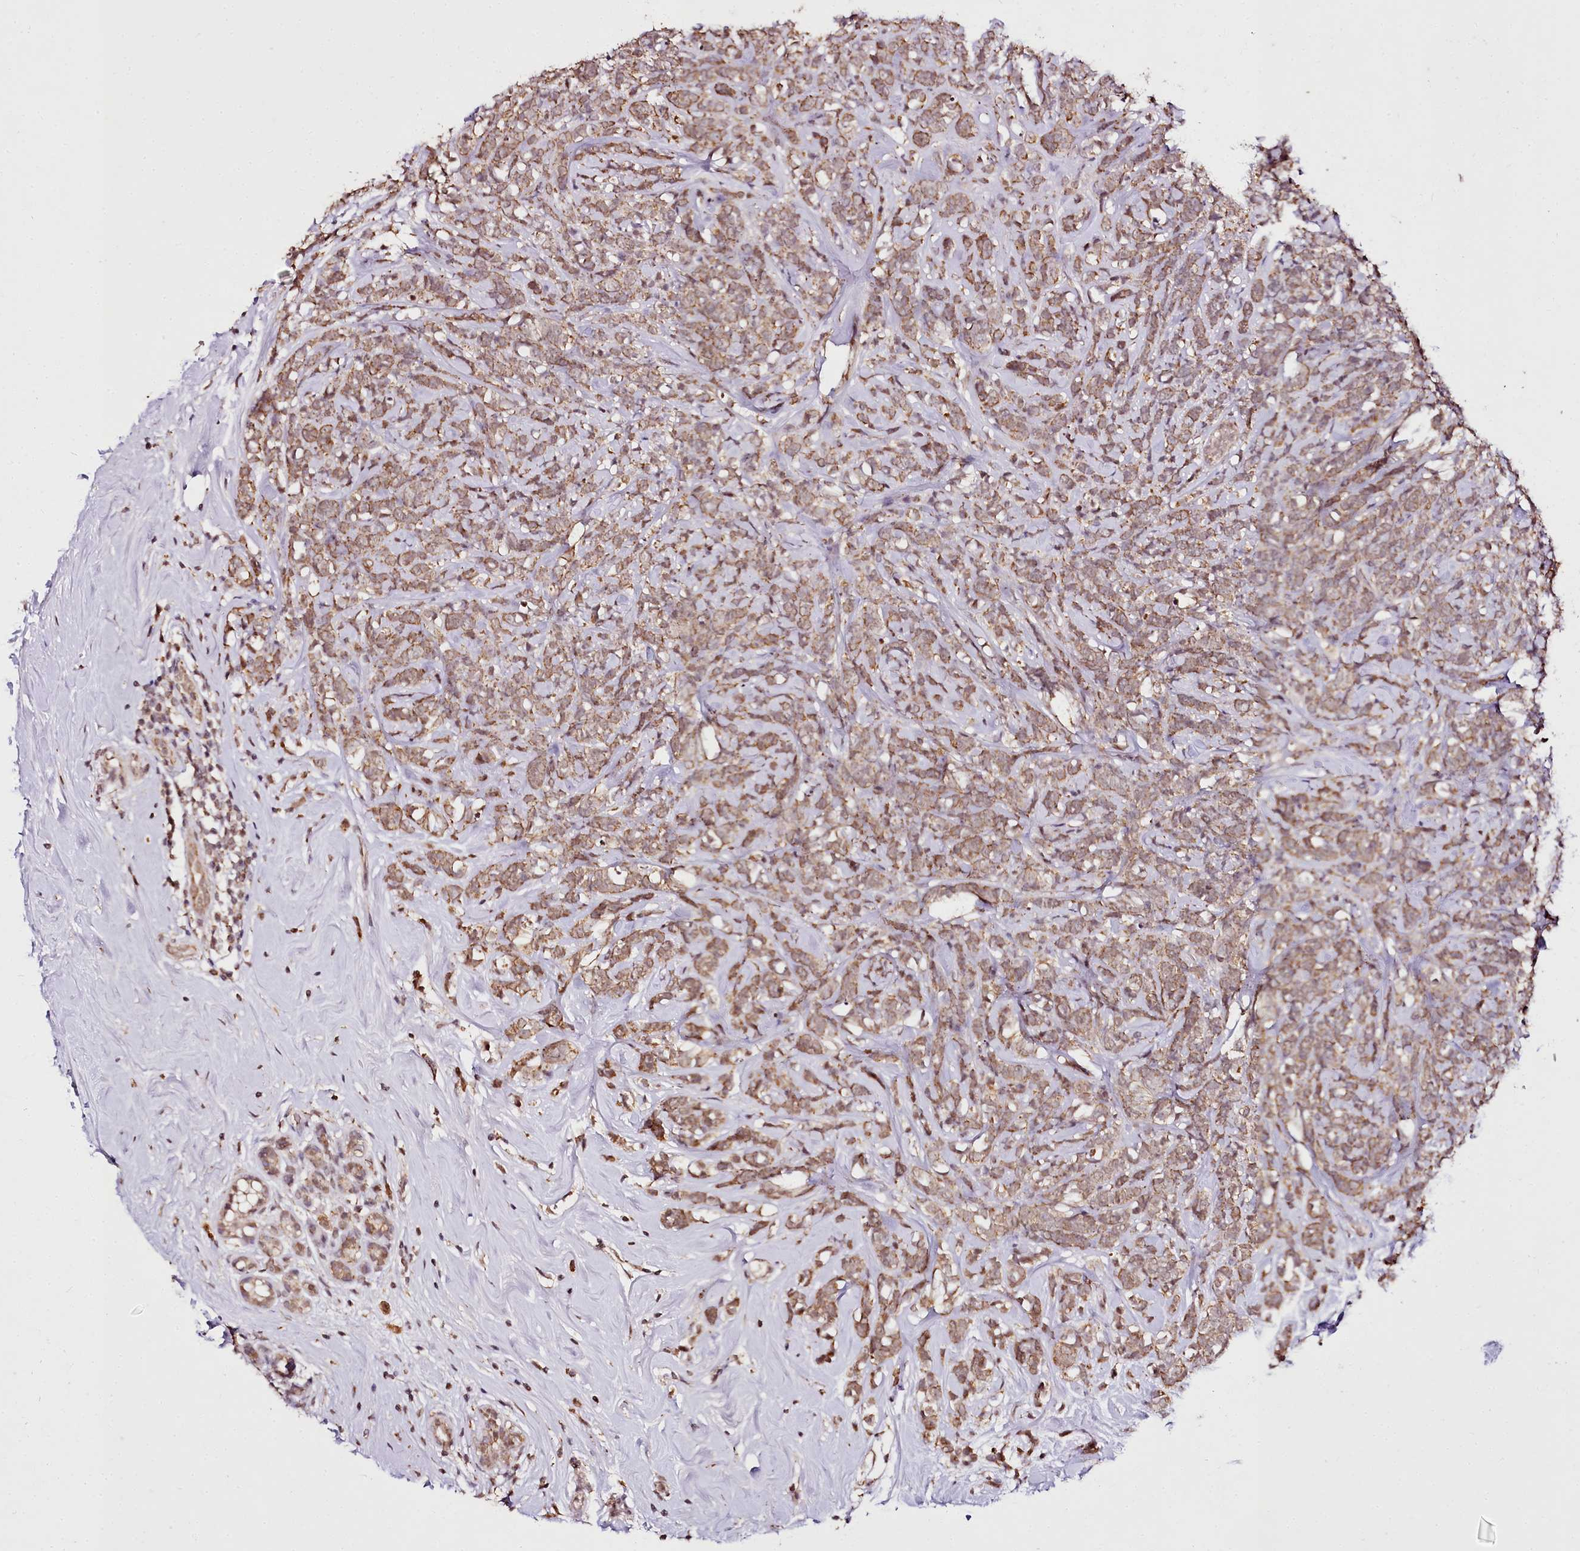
{"staining": {"intensity": "moderate", "quantity": ">75%", "location": "cytoplasmic/membranous"}, "tissue": "breast cancer", "cell_type": "Tumor cells", "image_type": "cancer", "snomed": [{"axis": "morphology", "description": "Lobular carcinoma"}, {"axis": "topography", "description": "Breast"}], "caption": "Tumor cells demonstrate medium levels of moderate cytoplasmic/membranous staining in approximately >75% of cells in human breast cancer.", "gene": "EDIL3", "patient": {"sex": "female", "age": 58}}